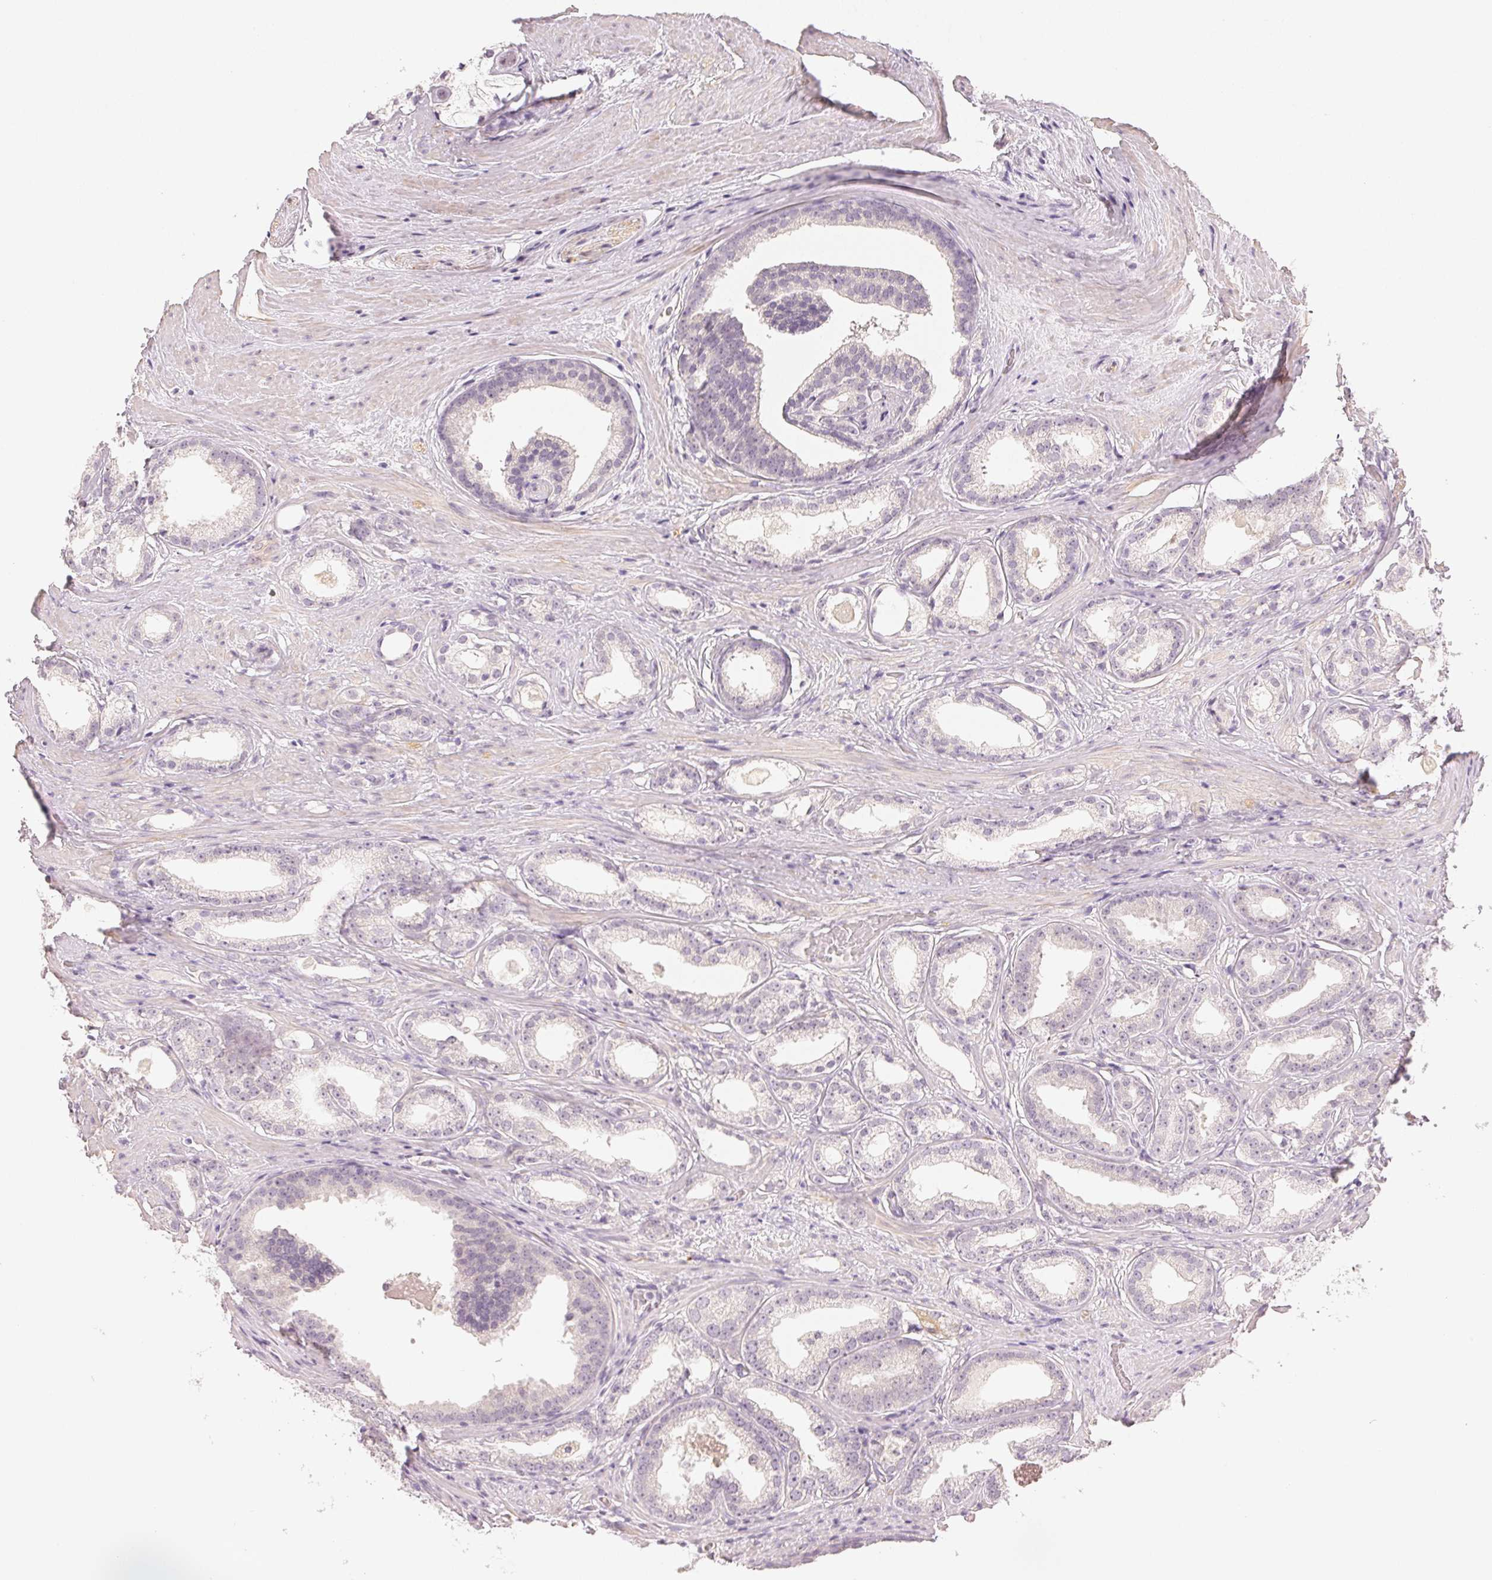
{"staining": {"intensity": "negative", "quantity": "none", "location": "none"}, "tissue": "prostate cancer", "cell_type": "Tumor cells", "image_type": "cancer", "snomed": [{"axis": "morphology", "description": "Adenocarcinoma, Low grade"}, {"axis": "topography", "description": "Prostate"}], "caption": "An immunohistochemistry (IHC) micrograph of prostate cancer (low-grade adenocarcinoma) is shown. There is no staining in tumor cells of prostate cancer (low-grade adenocarcinoma).", "gene": "MAP1LC3A", "patient": {"sex": "male", "age": 65}}